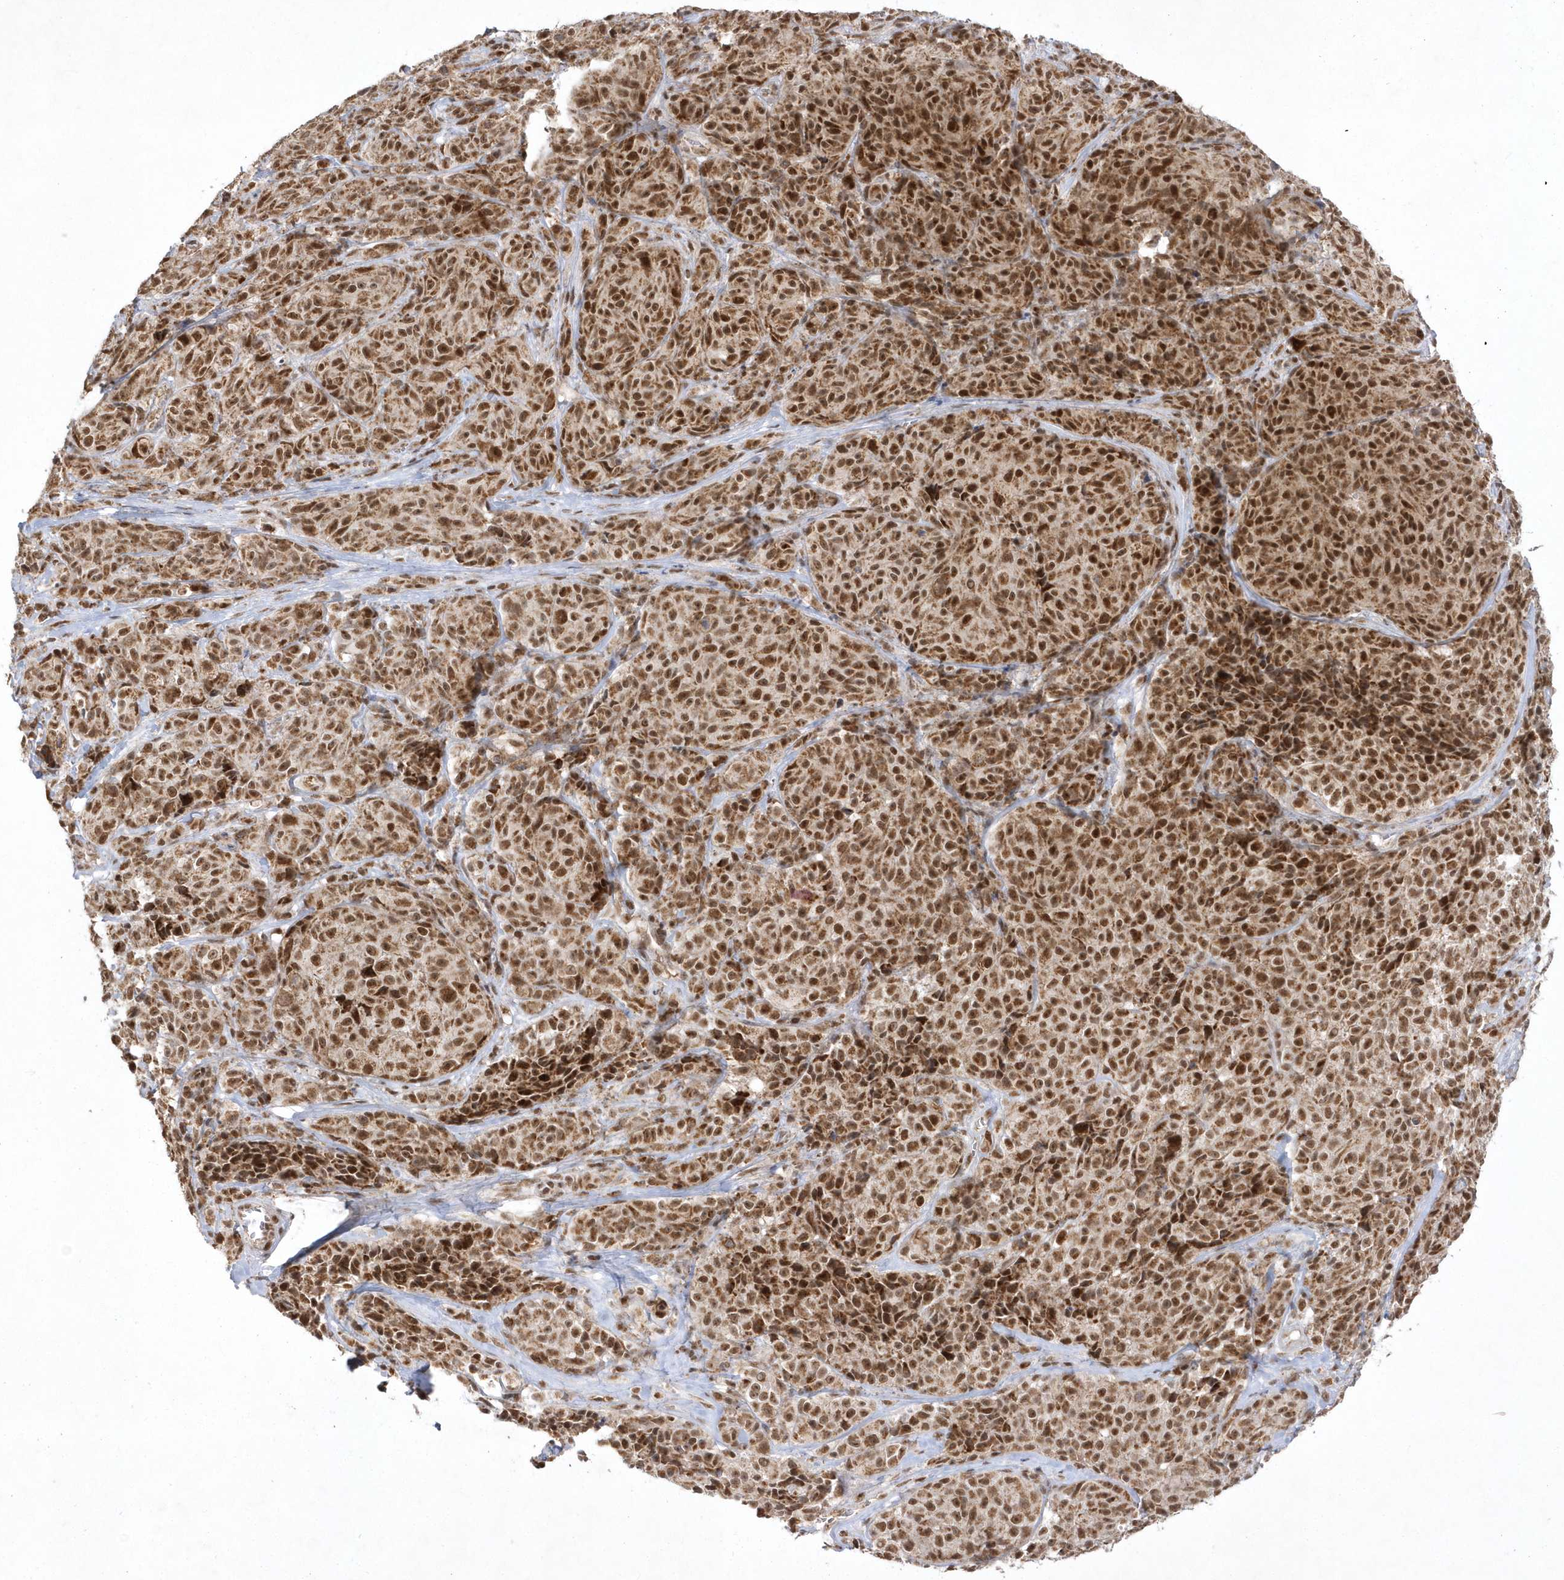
{"staining": {"intensity": "strong", "quantity": ">75%", "location": "nuclear"}, "tissue": "melanoma", "cell_type": "Tumor cells", "image_type": "cancer", "snomed": [{"axis": "morphology", "description": "Malignant melanoma, NOS"}, {"axis": "topography", "description": "Skin"}], "caption": "The immunohistochemical stain shows strong nuclear positivity in tumor cells of malignant melanoma tissue. (Stains: DAB (3,3'-diaminobenzidine) in brown, nuclei in blue, Microscopy: brightfield microscopy at high magnification).", "gene": "CPSF3", "patient": {"sex": "male", "age": 73}}